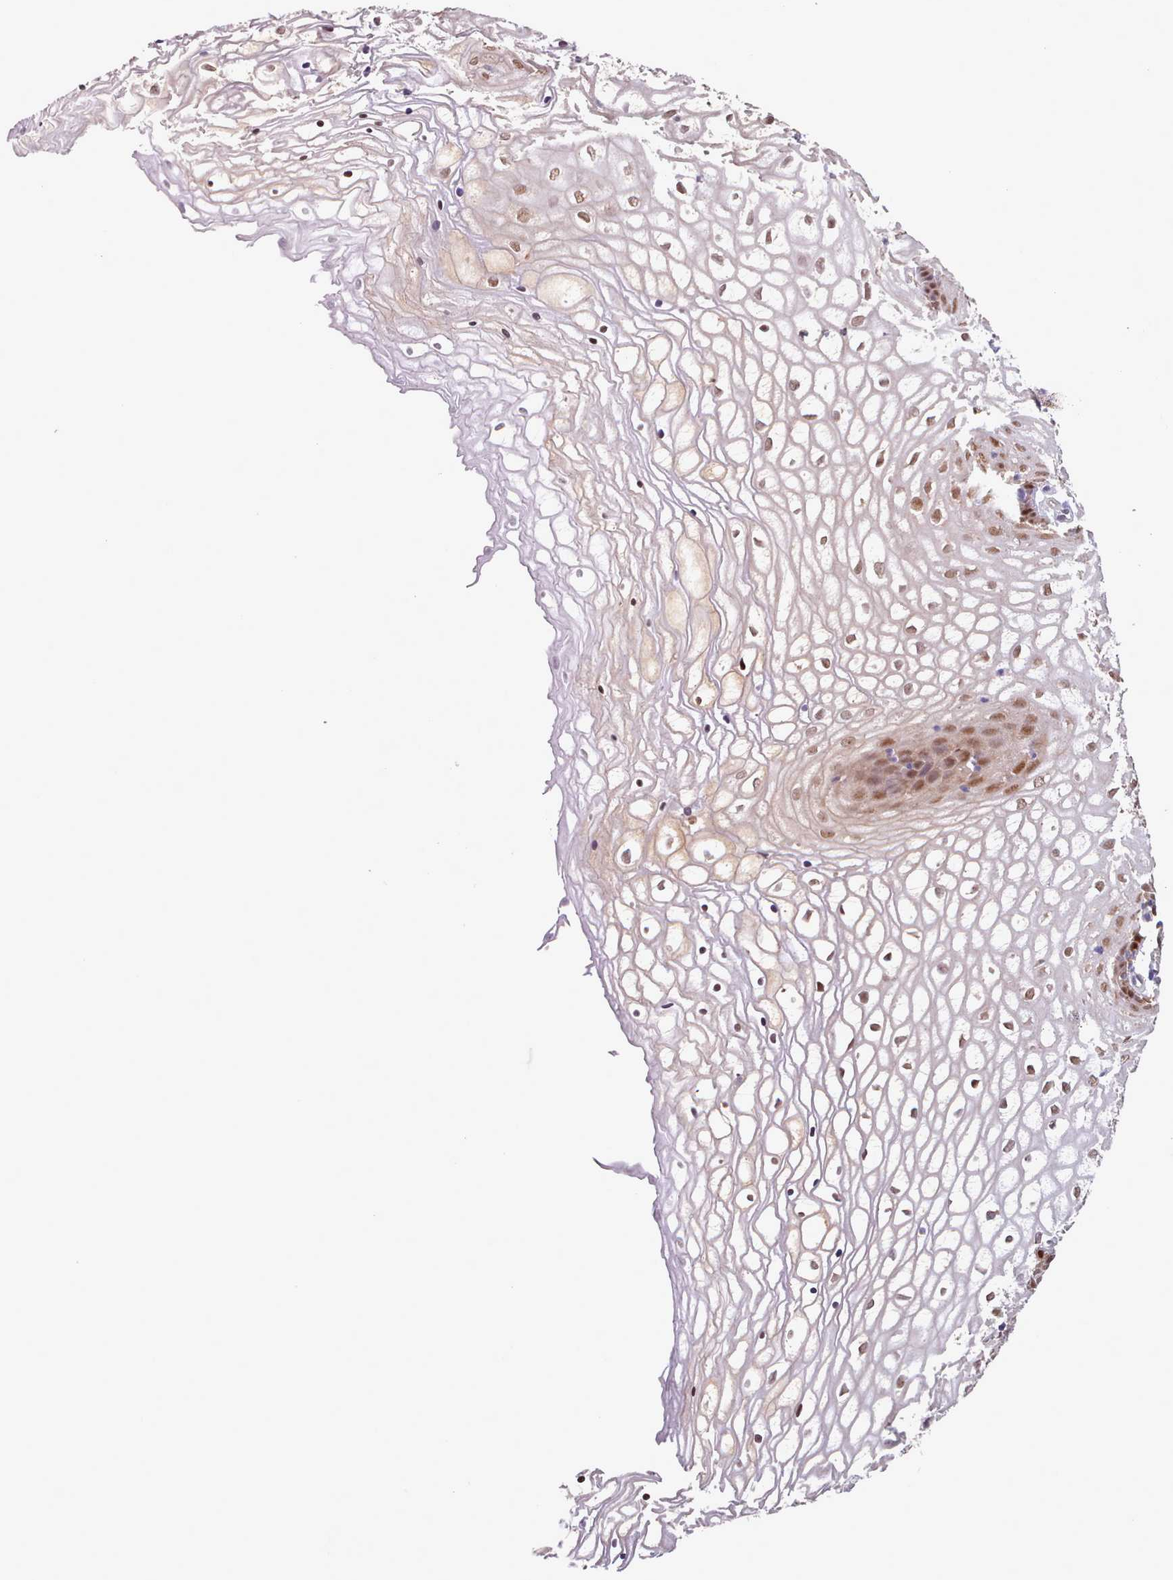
{"staining": {"intensity": "moderate", "quantity": "25%-75%", "location": "nuclear"}, "tissue": "vagina", "cell_type": "Squamous epithelial cells", "image_type": "normal", "snomed": [{"axis": "morphology", "description": "Normal tissue, NOS"}, {"axis": "topography", "description": "Vagina"}], "caption": "The histopathology image reveals a brown stain indicating the presence of a protein in the nuclear of squamous epithelial cells in vagina. Using DAB (3,3'-diaminobenzidine) (brown) and hematoxylin (blue) stains, captured at high magnification using brightfield microscopy.", "gene": "CES3", "patient": {"sex": "female", "age": 34}}